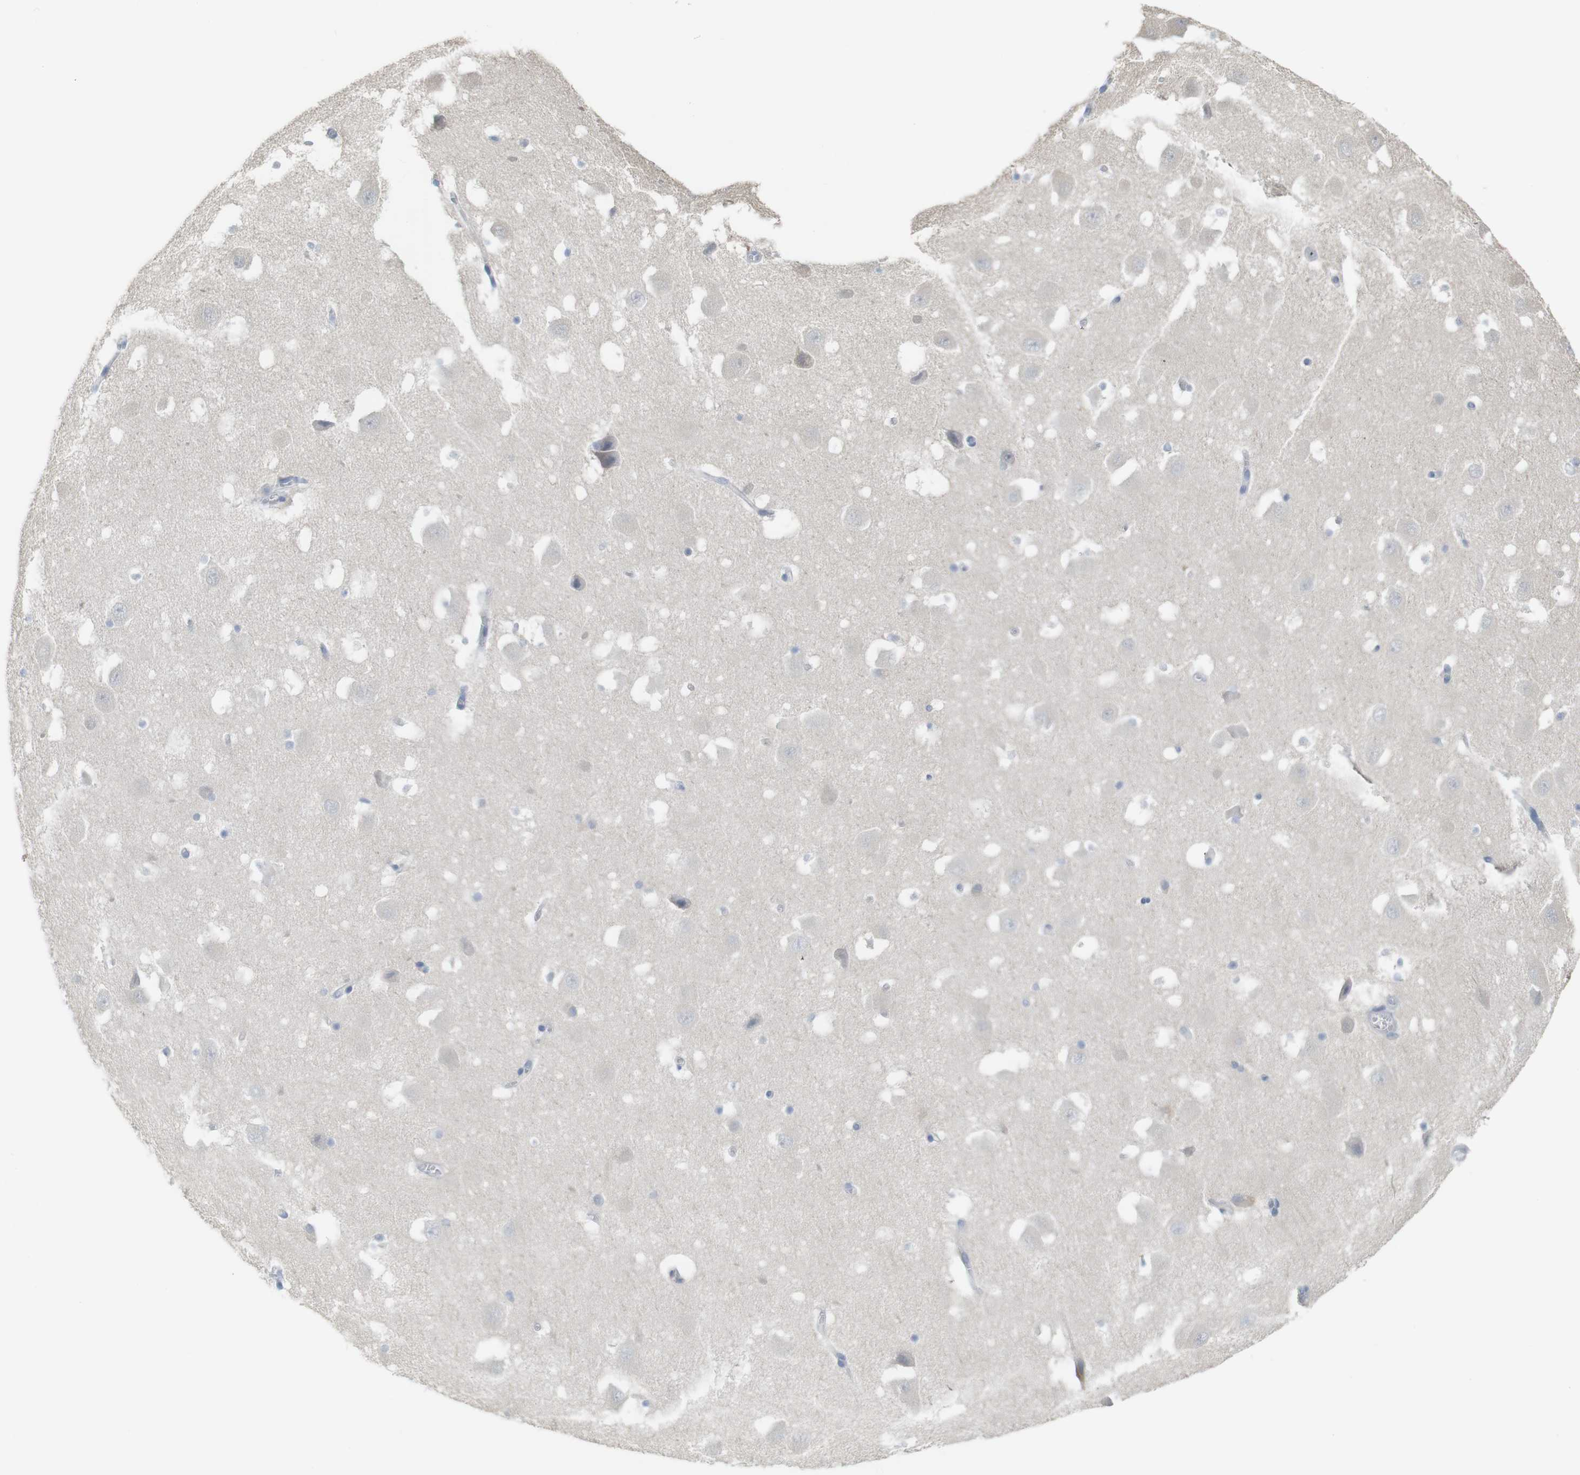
{"staining": {"intensity": "negative", "quantity": "none", "location": "none"}, "tissue": "hippocampus", "cell_type": "Glial cells", "image_type": "normal", "snomed": [{"axis": "morphology", "description": "Normal tissue, NOS"}, {"axis": "topography", "description": "Hippocampus"}], "caption": "The histopathology image displays no significant positivity in glial cells of hippocampus. (DAB (3,3'-diaminobenzidine) immunohistochemistry (IHC), high magnification).", "gene": "RGS9", "patient": {"sex": "male", "age": 45}}